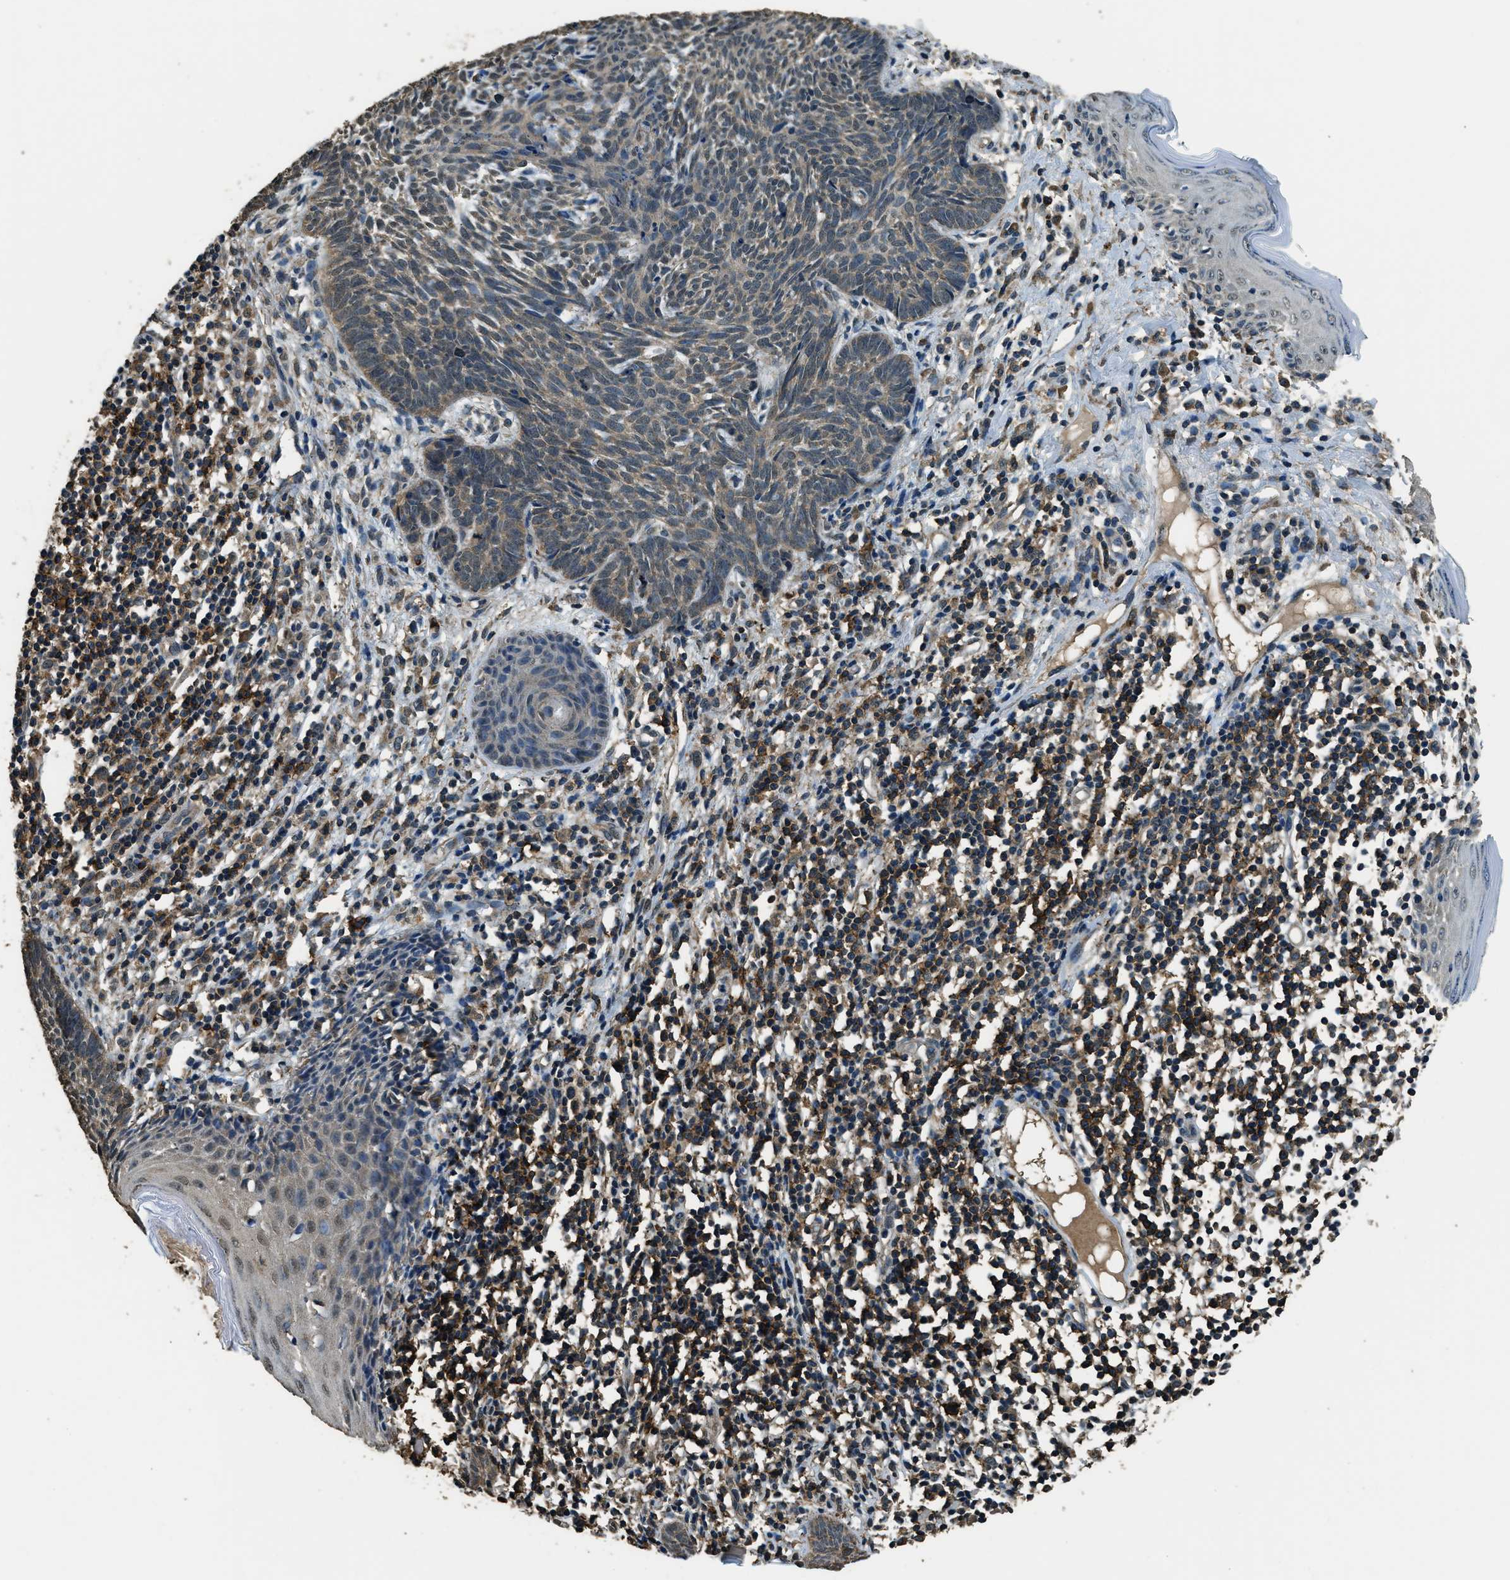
{"staining": {"intensity": "weak", "quantity": "25%-75%", "location": "cytoplasmic/membranous"}, "tissue": "skin cancer", "cell_type": "Tumor cells", "image_type": "cancer", "snomed": [{"axis": "morphology", "description": "Basal cell carcinoma"}, {"axis": "topography", "description": "Skin"}], "caption": "Immunohistochemical staining of human basal cell carcinoma (skin) displays low levels of weak cytoplasmic/membranous expression in about 25%-75% of tumor cells. The staining was performed using DAB to visualize the protein expression in brown, while the nuclei were stained in blue with hematoxylin (Magnification: 20x).", "gene": "SALL3", "patient": {"sex": "male", "age": 60}}